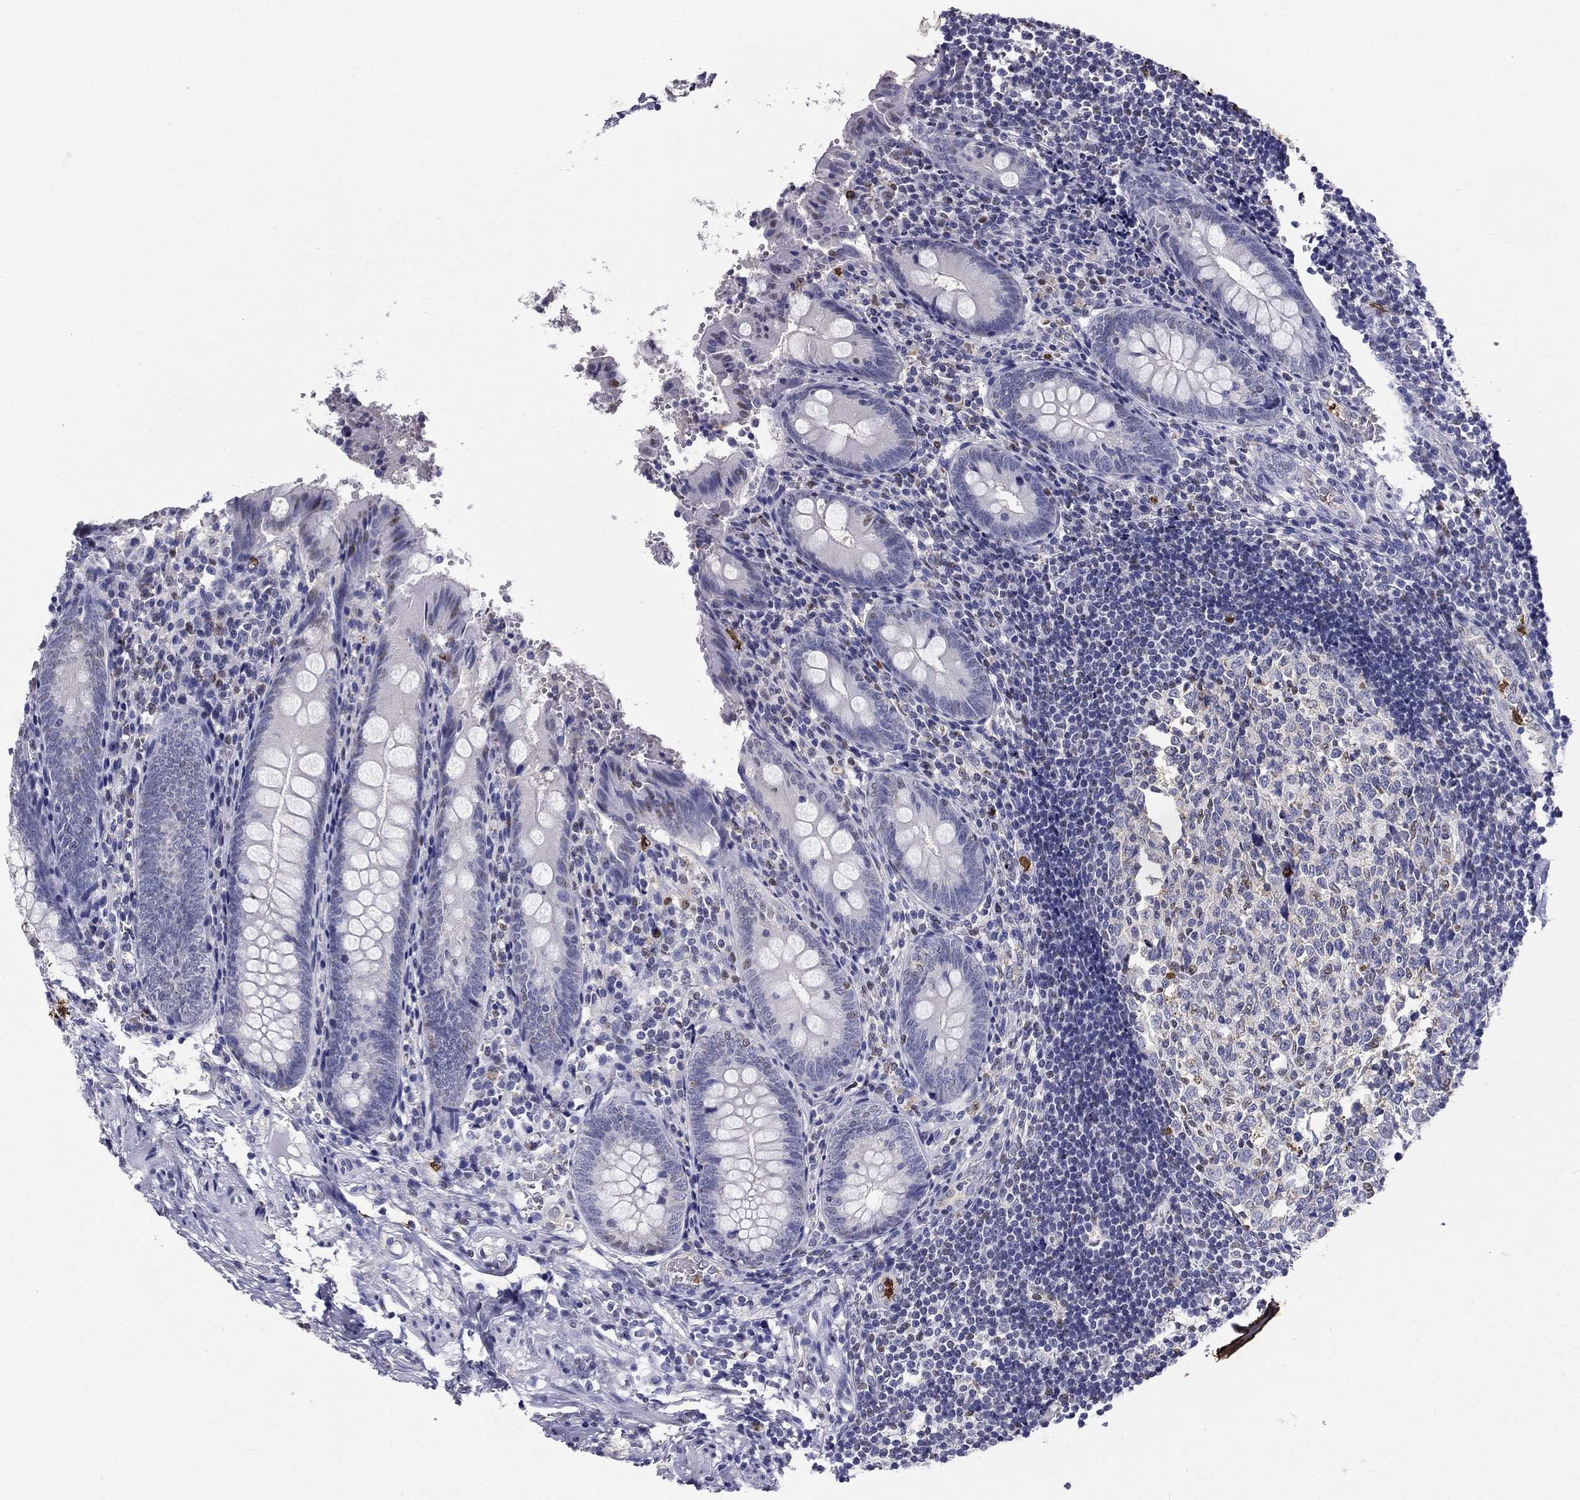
{"staining": {"intensity": "negative", "quantity": "none", "location": "none"}, "tissue": "appendix", "cell_type": "Glandular cells", "image_type": "normal", "snomed": [{"axis": "morphology", "description": "Normal tissue, NOS"}, {"axis": "topography", "description": "Appendix"}], "caption": "The photomicrograph reveals no significant expression in glandular cells of appendix. (Brightfield microscopy of DAB IHC at high magnification).", "gene": "IGSF8", "patient": {"sex": "female", "age": 23}}